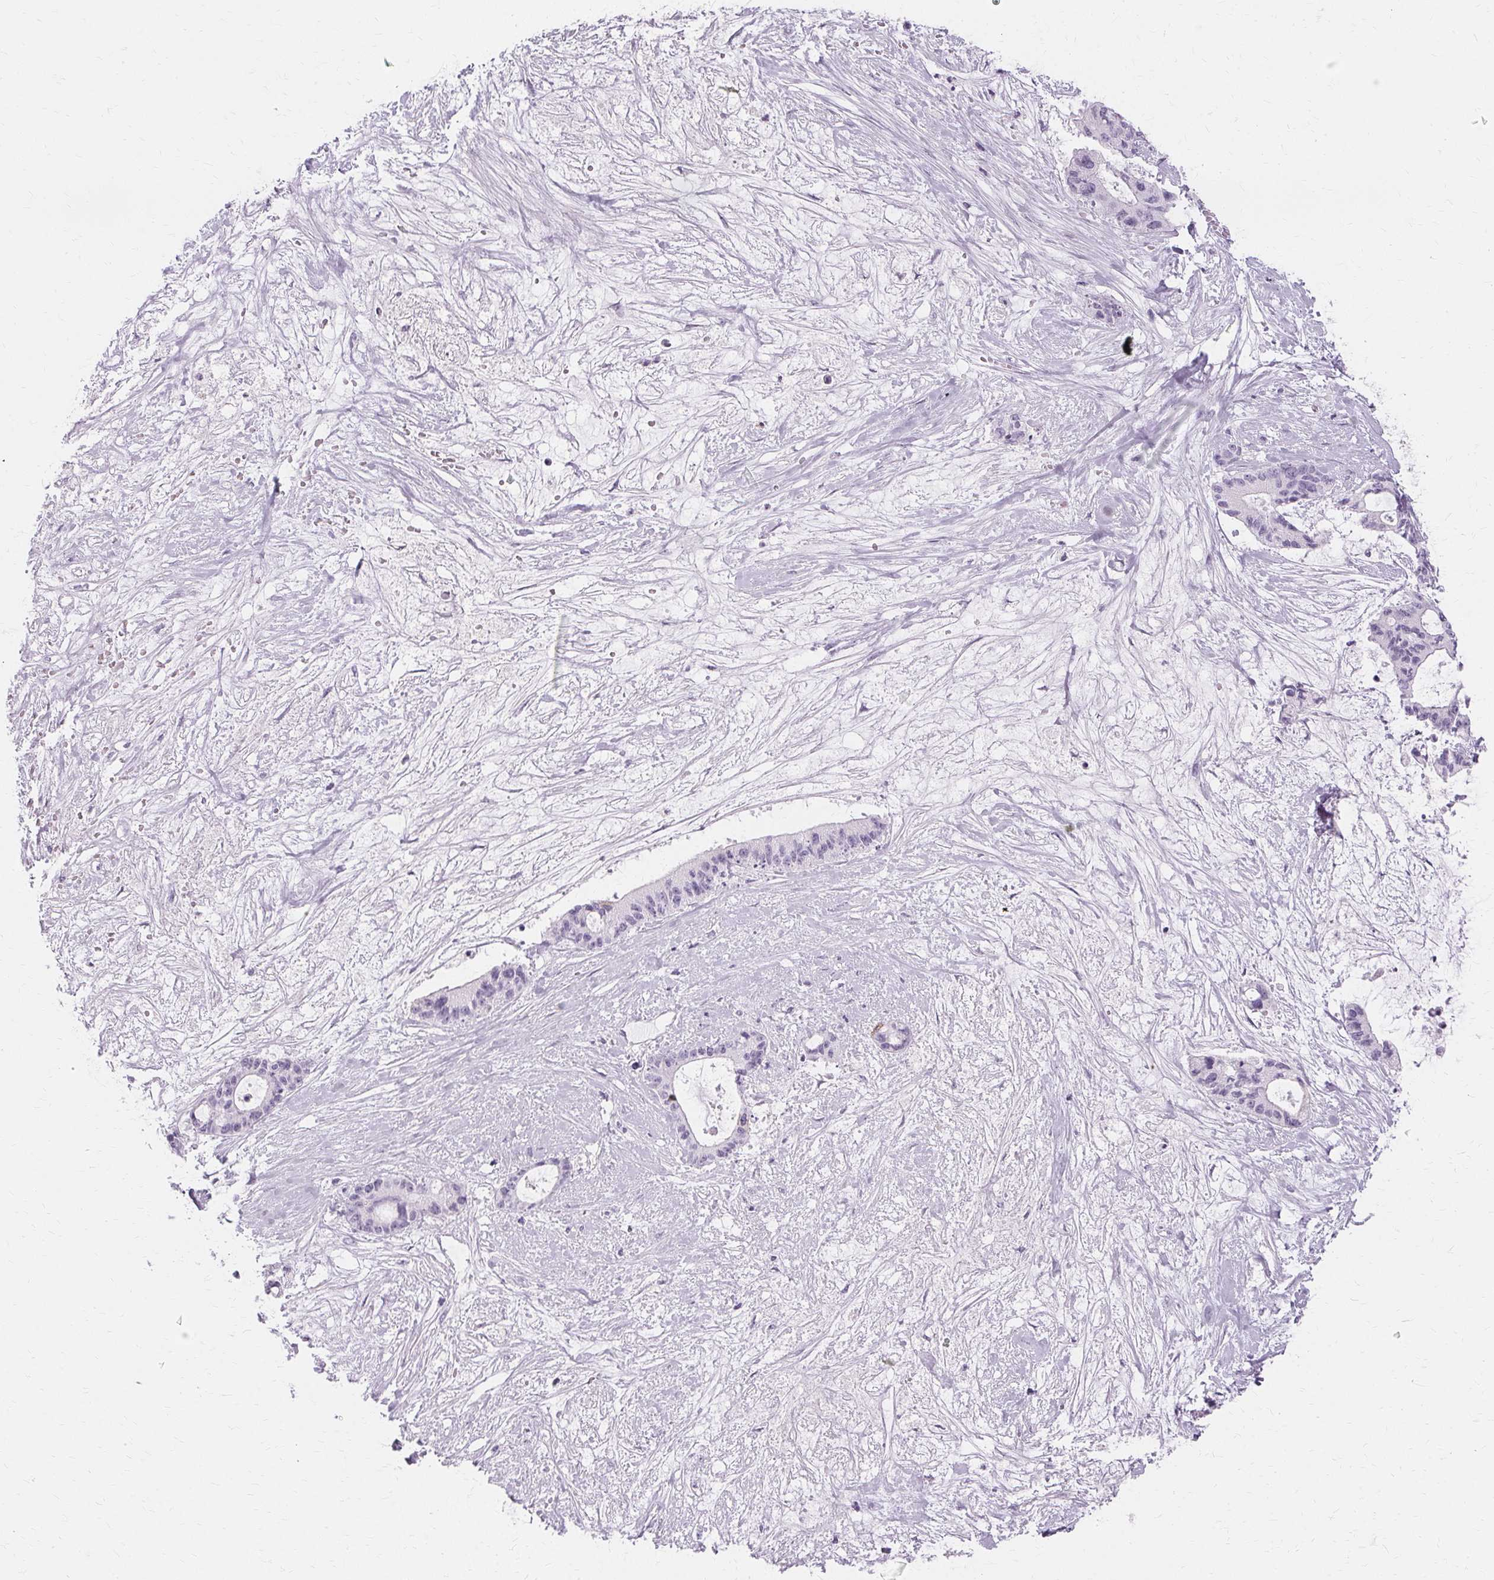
{"staining": {"intensity": "negative", "quantity": "none", "location": "none"}, "tissue": "liver cancer", "cell_type": "Tumor cells", "image_type": "cancer", "snomed": [{"axis": "morphology", "description": "Normal tissue, NOS"}, {"axis": "morphology", "description": "Cholangiocarcinoma"}, {"axis": "topography", "description": "Liver"}, {"axis": "topography", "description": "Peripheral nerve tissue"}], "caption": "There is no significant positivity in tumor cells of liver cancer (cholangiocarcinoma).", "gene": "KRT6C", "patient": {"sex": "female", "age": 73}}